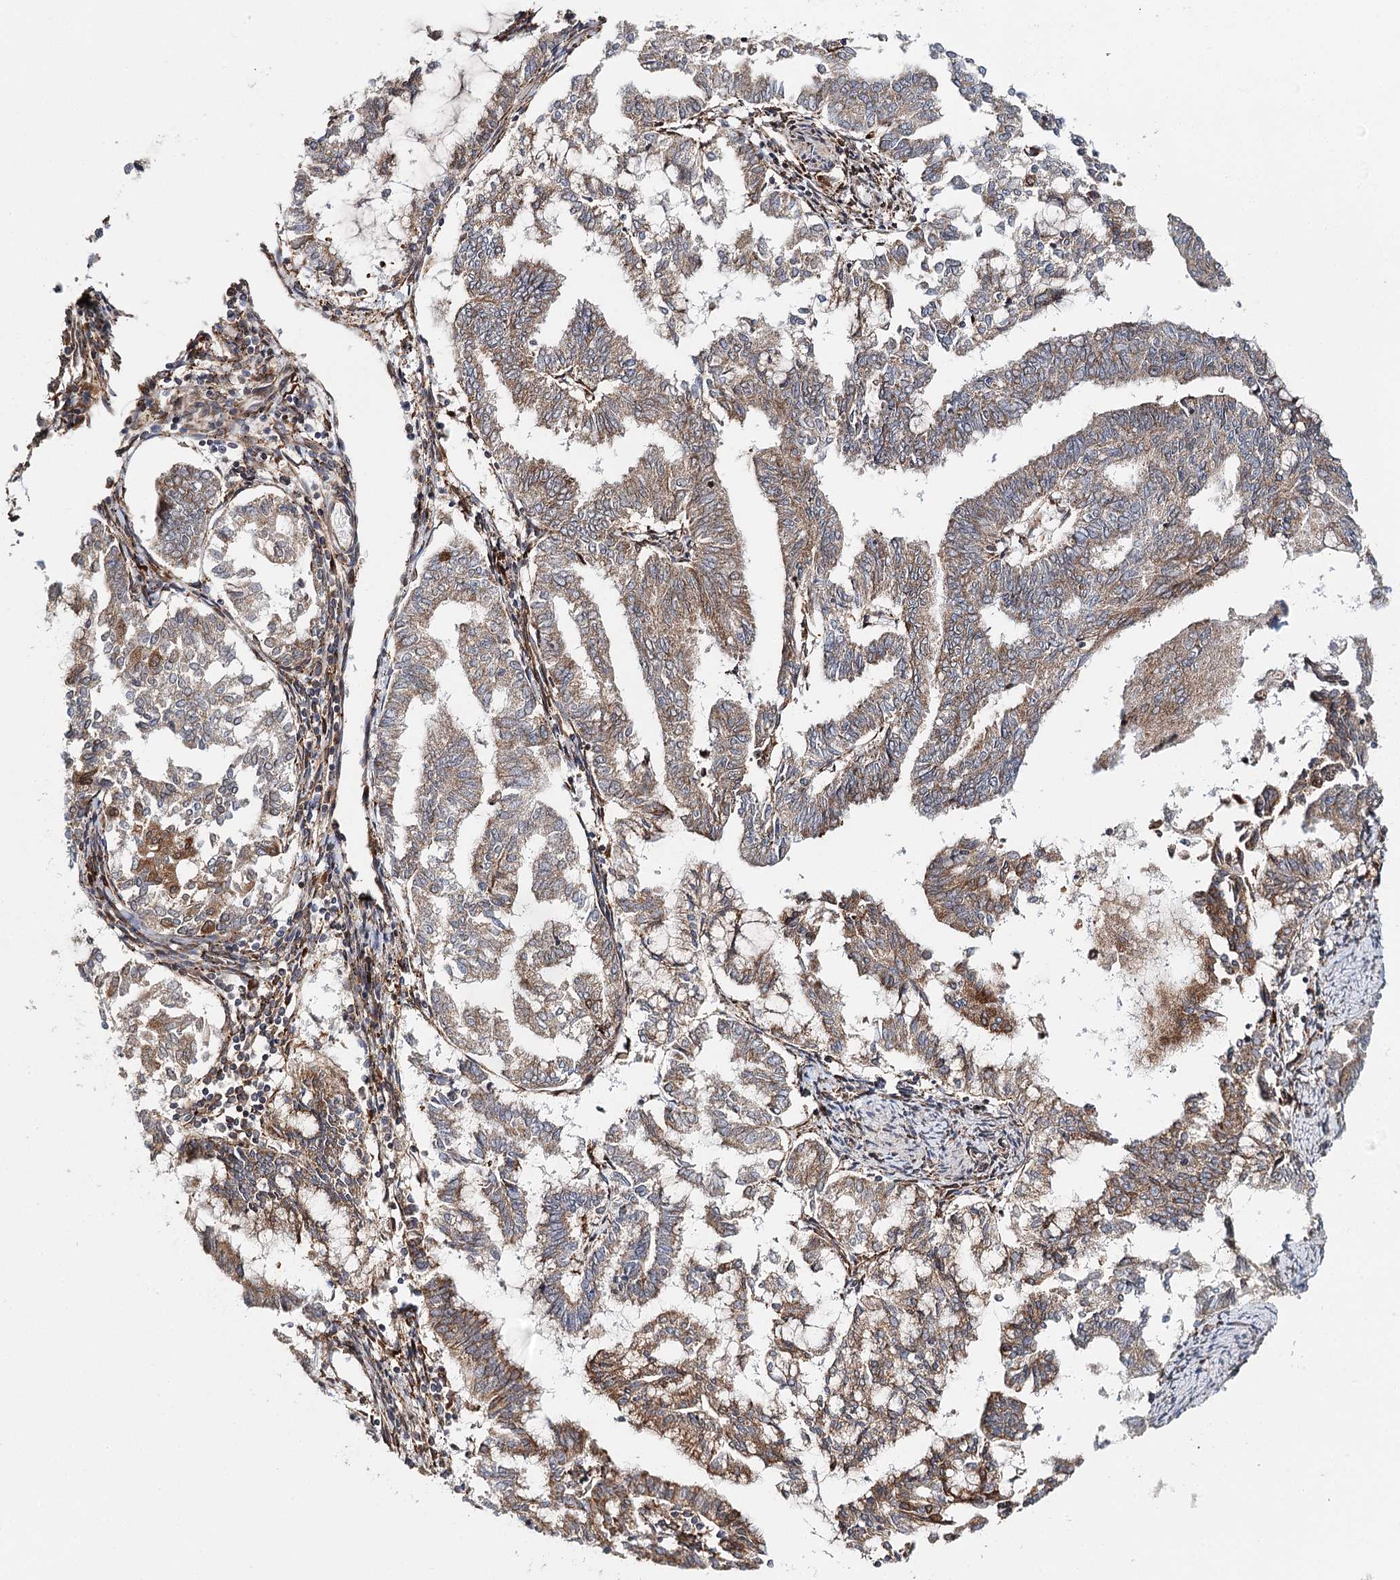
{"staining": {"intensity": "moderate", "quantity": ">75%", "location": "cytoplasmic/membranous"}, "tissue": "endometrial cancer", "cell_type": "Tumor cells", "image_type": "cancer", "snomed": [{"axis": "morphology", "description": "Adenocarcinoma, NOS"}, {"axis": "topography", "description": "Endometrium"}], "caption": "Protein analysis of endometrial adenocarcinoma tissue reveals moderate cytoplasmic/membranous staining in about >75% of tumor cells.", "gene": "MKNK1", "patient": {"sex": "female", "age": 79}}